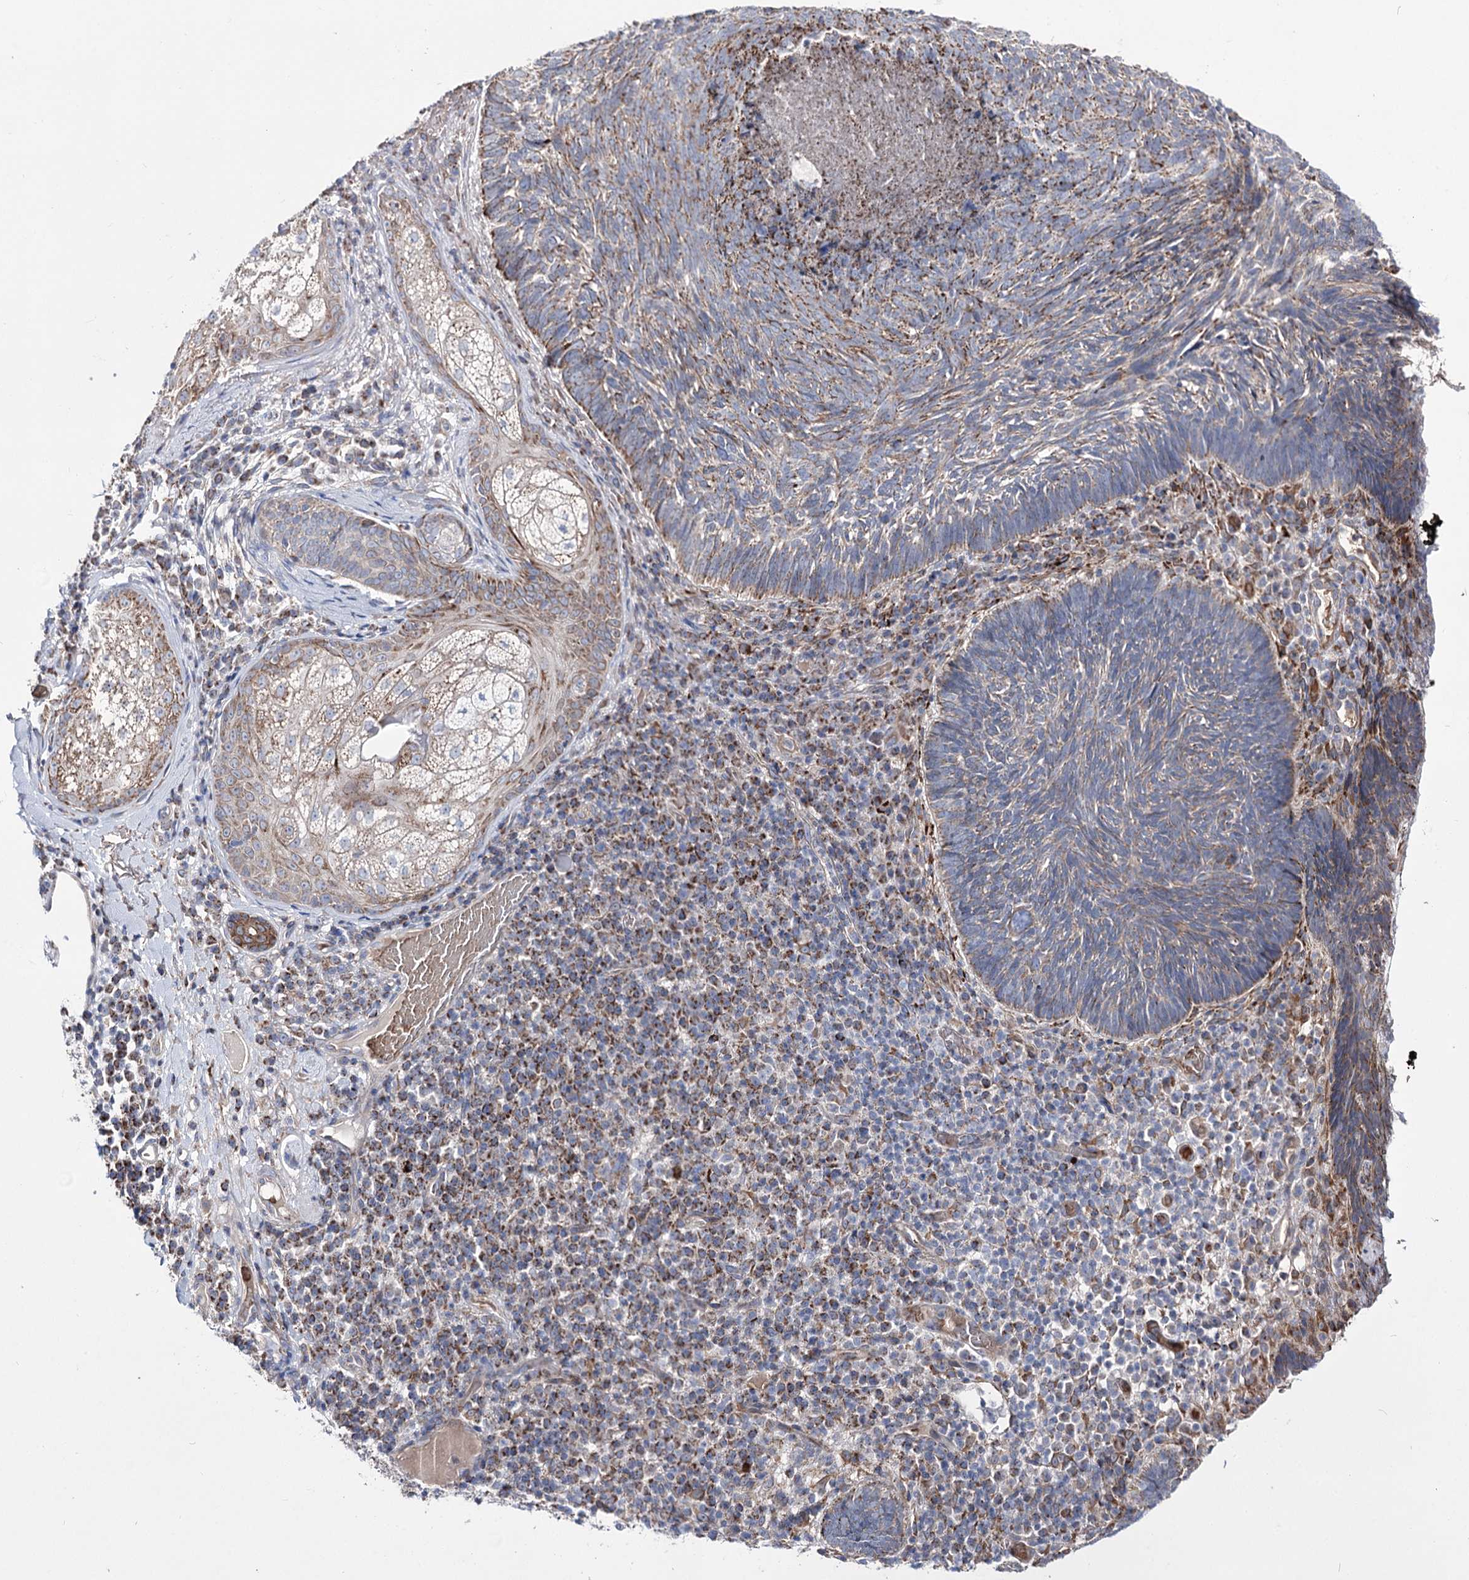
{"staining": {"intensity": "moderate", "quantity": "<25%", "location": "cytoplasmic/membranous"}, "tissue": "skin cancer", "cell_type": "Tumor cells", "image_type": "cancer", "snomed": [{"axis": "morphology", "description": "Basal cell carcinoma"}, {"axis": "topography", "description": "Skin"}], "caption": "Moderate cytoplasmic/membranous expression is identified in about <25% of tumor cells in basal cell carcinoma (skin).", "gene": "OSBPL5", "patient": {"sex": "male", "age": 88}}